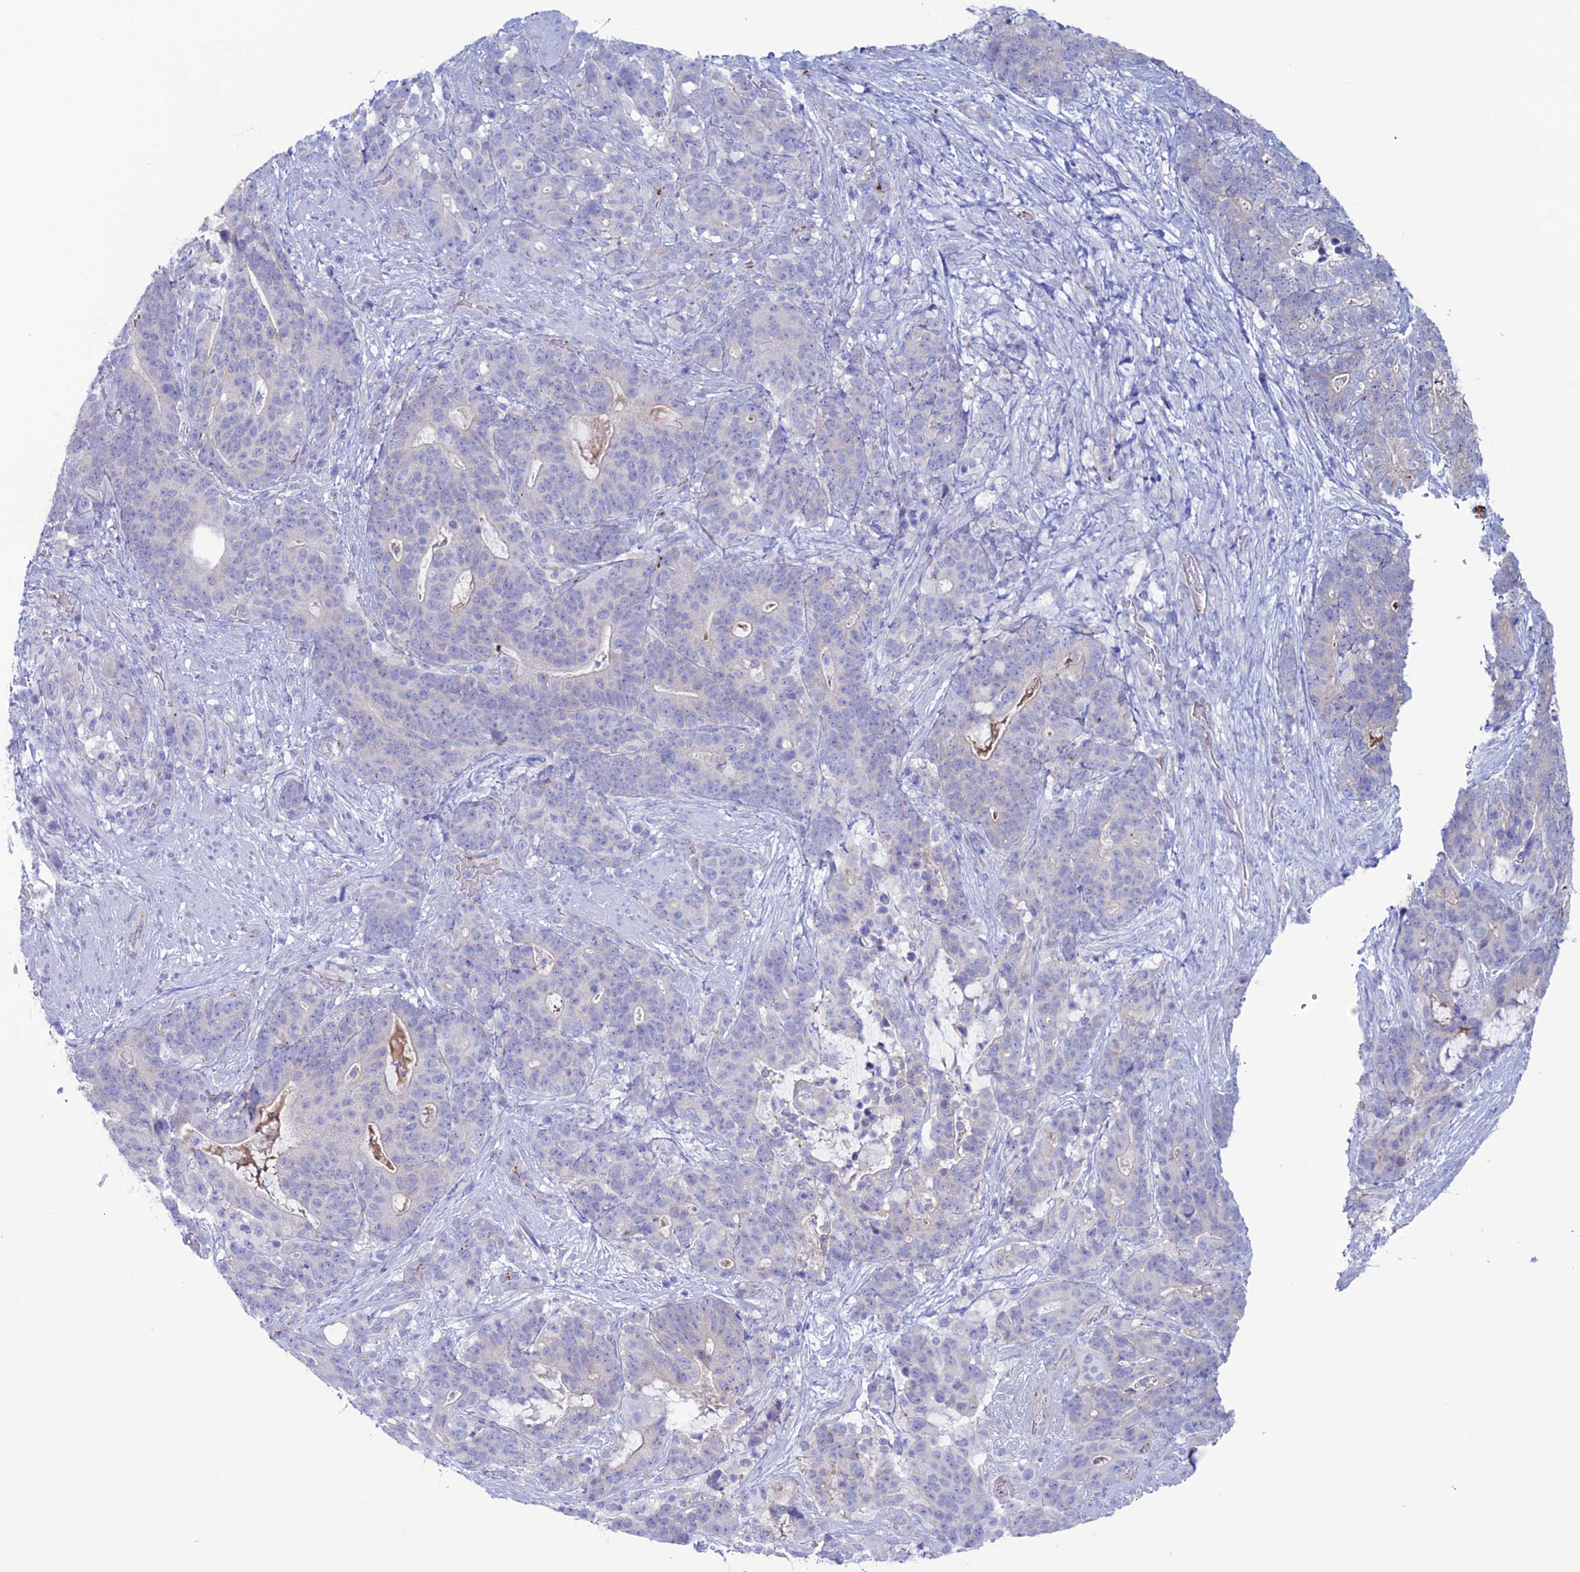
{"staining": {"intensity": "negative", "quantity": "none", "location": "none"}, "tissue": "stomach cancer", "cell_type": "Tumor cells", "image_type": "cancer", "snomed": [{"axis": "morphology", "description": "Normal tissue, NOS"}, {"axis": "morphology", "description": "Adenocarcinoma, NOS"}, {"axis": "topography", "description": "Stomach"}], "caption": "Adenocarcinoma (stomach) stained for a protein using immunohistochemistry exhibits no expression tumor cells.", "gene": "CDC42EP5", "patient": {"sex": "female", "age": 64}}